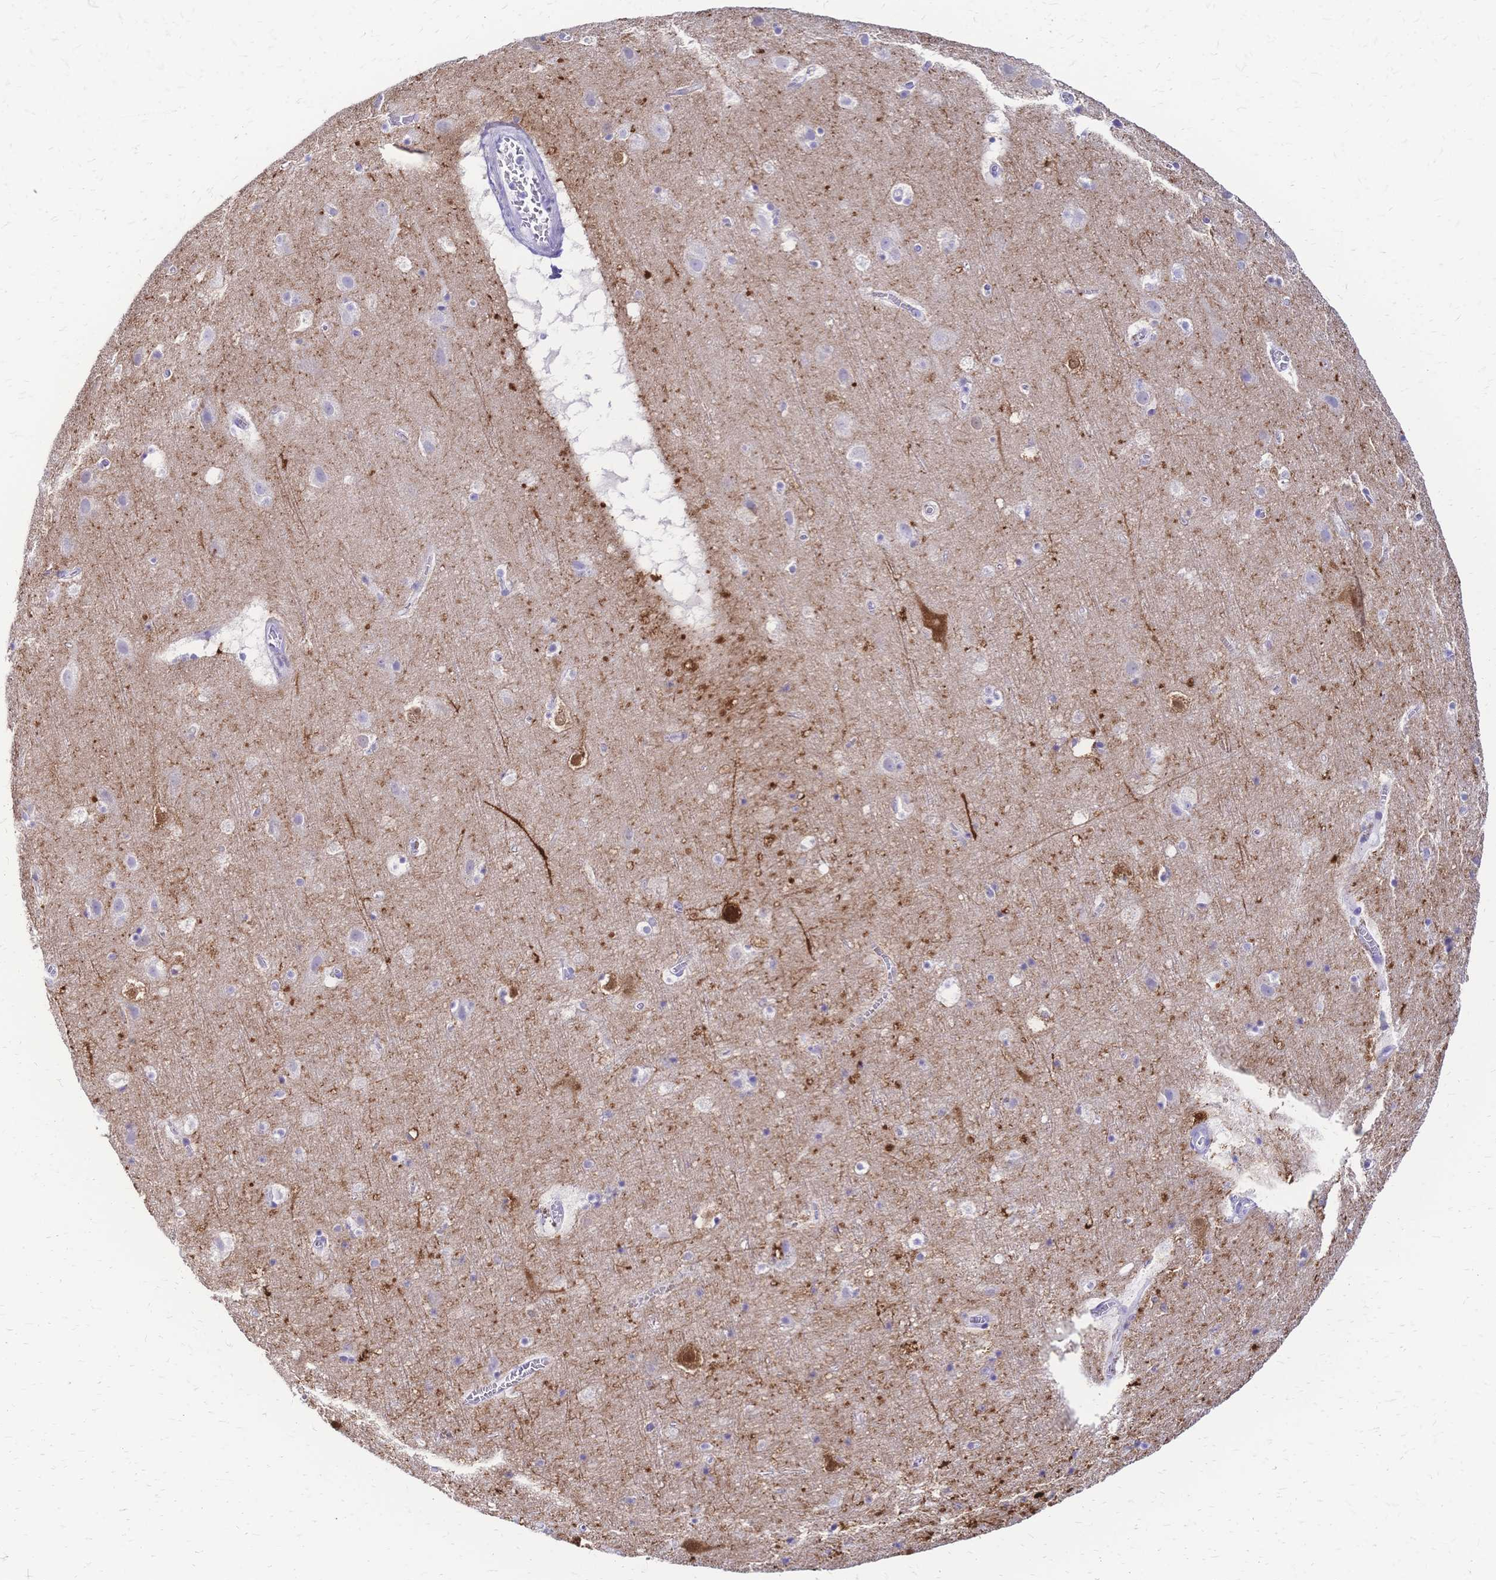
{"staining": {"intensity": "weak", "quantity": ">75%", "location": "cytoplasmic/membranous"}, "tissue": "cerebral cortex", "cell_type": "Endothelial cells", "image_type": "normal", "snomed": [{"axis": "morphology", "description": "Normal tissue, NOS"}, {"axis": "topography", "description": "Cerebral cortex"}], "caption": "An immunohistochemistry (IHC) image of normal tissue is shown. Protein staining in brown highlights weak cytoplasmic/membranous positivity in cerebral cortex within endothelial cells.", "gene": "GRB7", "patient": {"sex": "female", "age": 42}}